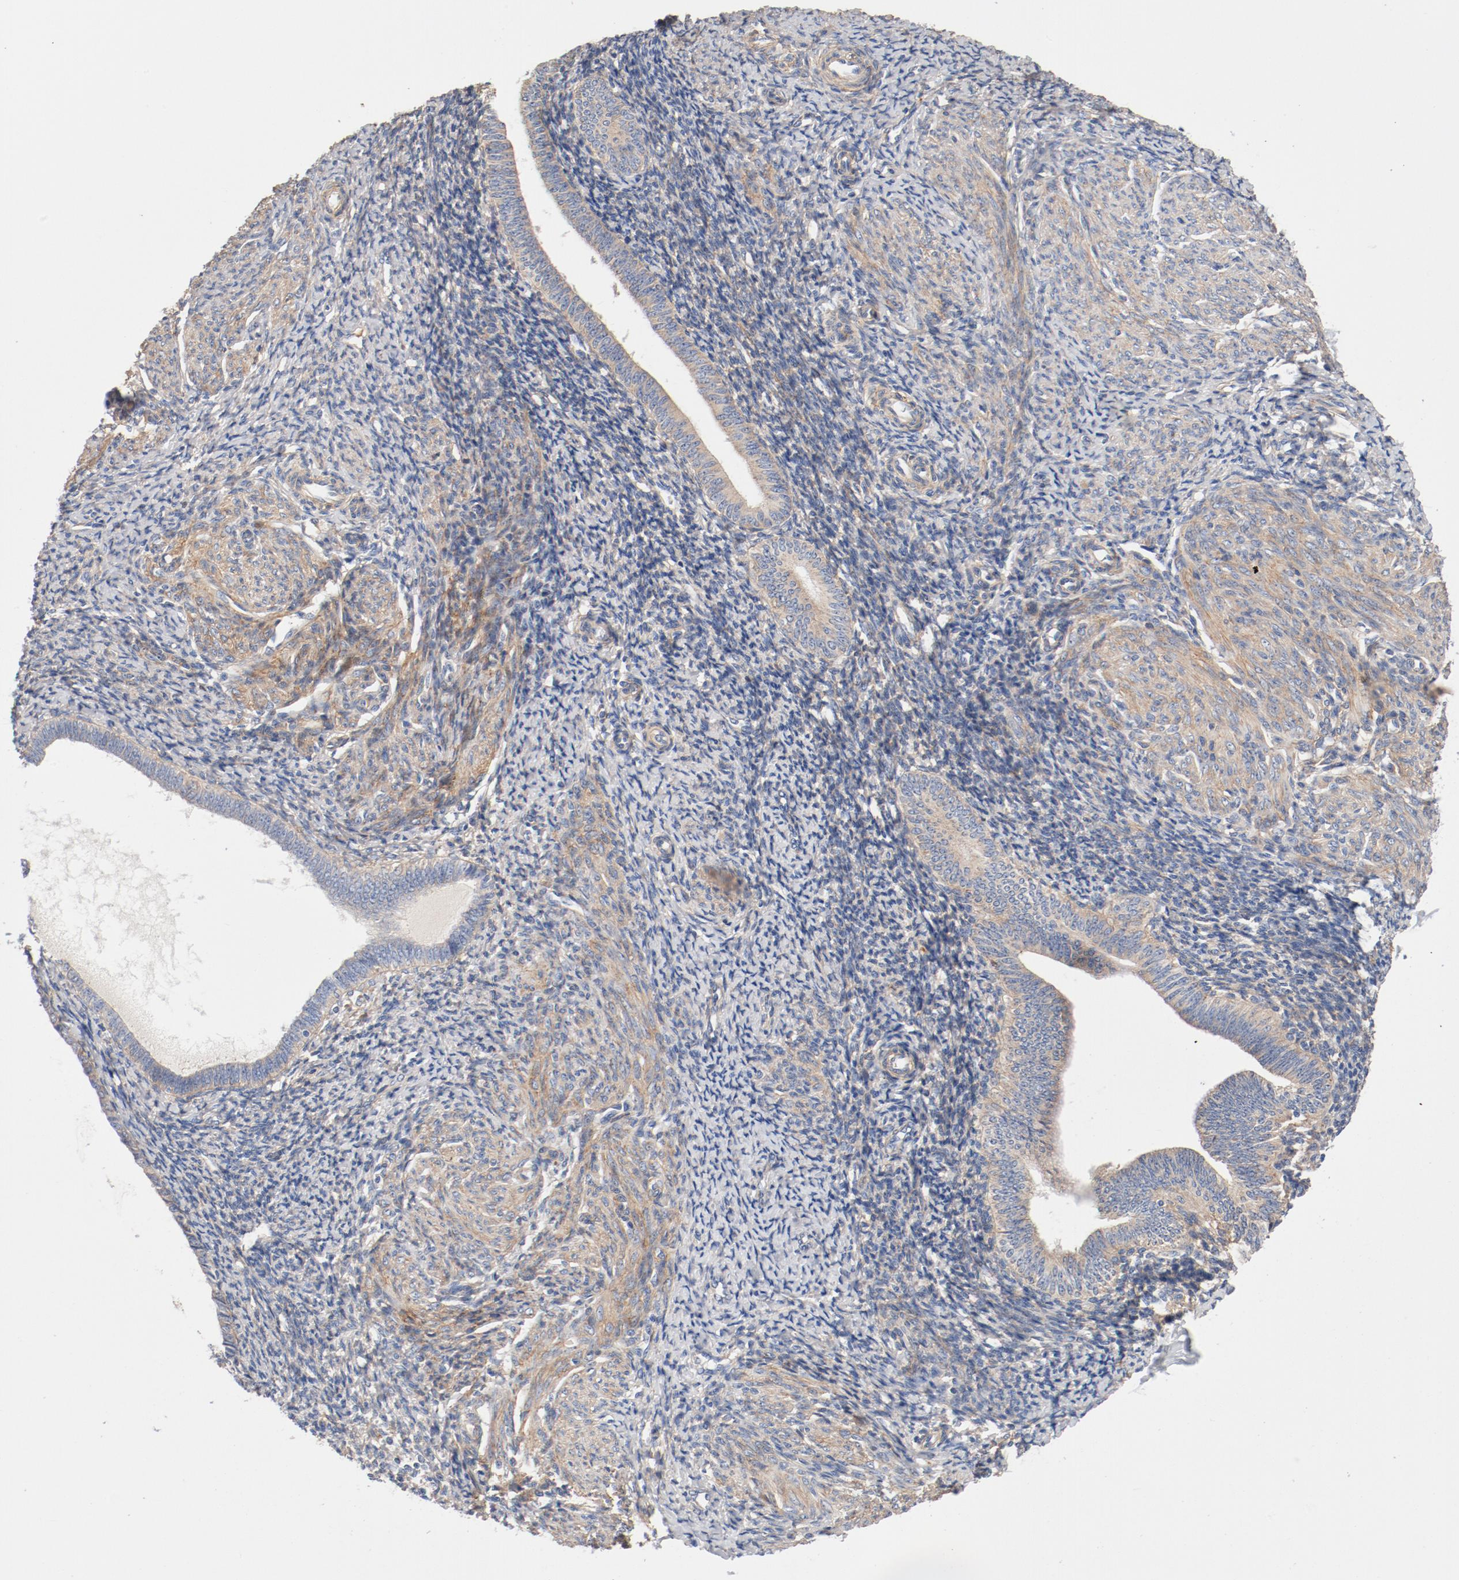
{"staining": {"intensity": "moderate", "quantity": "25%-75%", "location": "cytoplasmic/membranous"}, "tissue": "endometrium", "cell_type": "Cells in endometrial stroma", "image_type": "normal", "snomed": [{"axis": "morphology", "description": "Normal tissue, NOS"}, {"axis": "topography", "description": "Endometrium"}], "caption": "A medium amount of moderate cytoplasmic/membranous positivity is appreciated in about 25%-75% of cells in endometrial stroma in normal endometrium. The staining was performed using DAB to visualize the protein expression in brown, while the nuclei were stained in blue with hematoxylin (Magnification: 20x).", "gene": "ILK", "patient": {"sex": "female", "age": 57}}